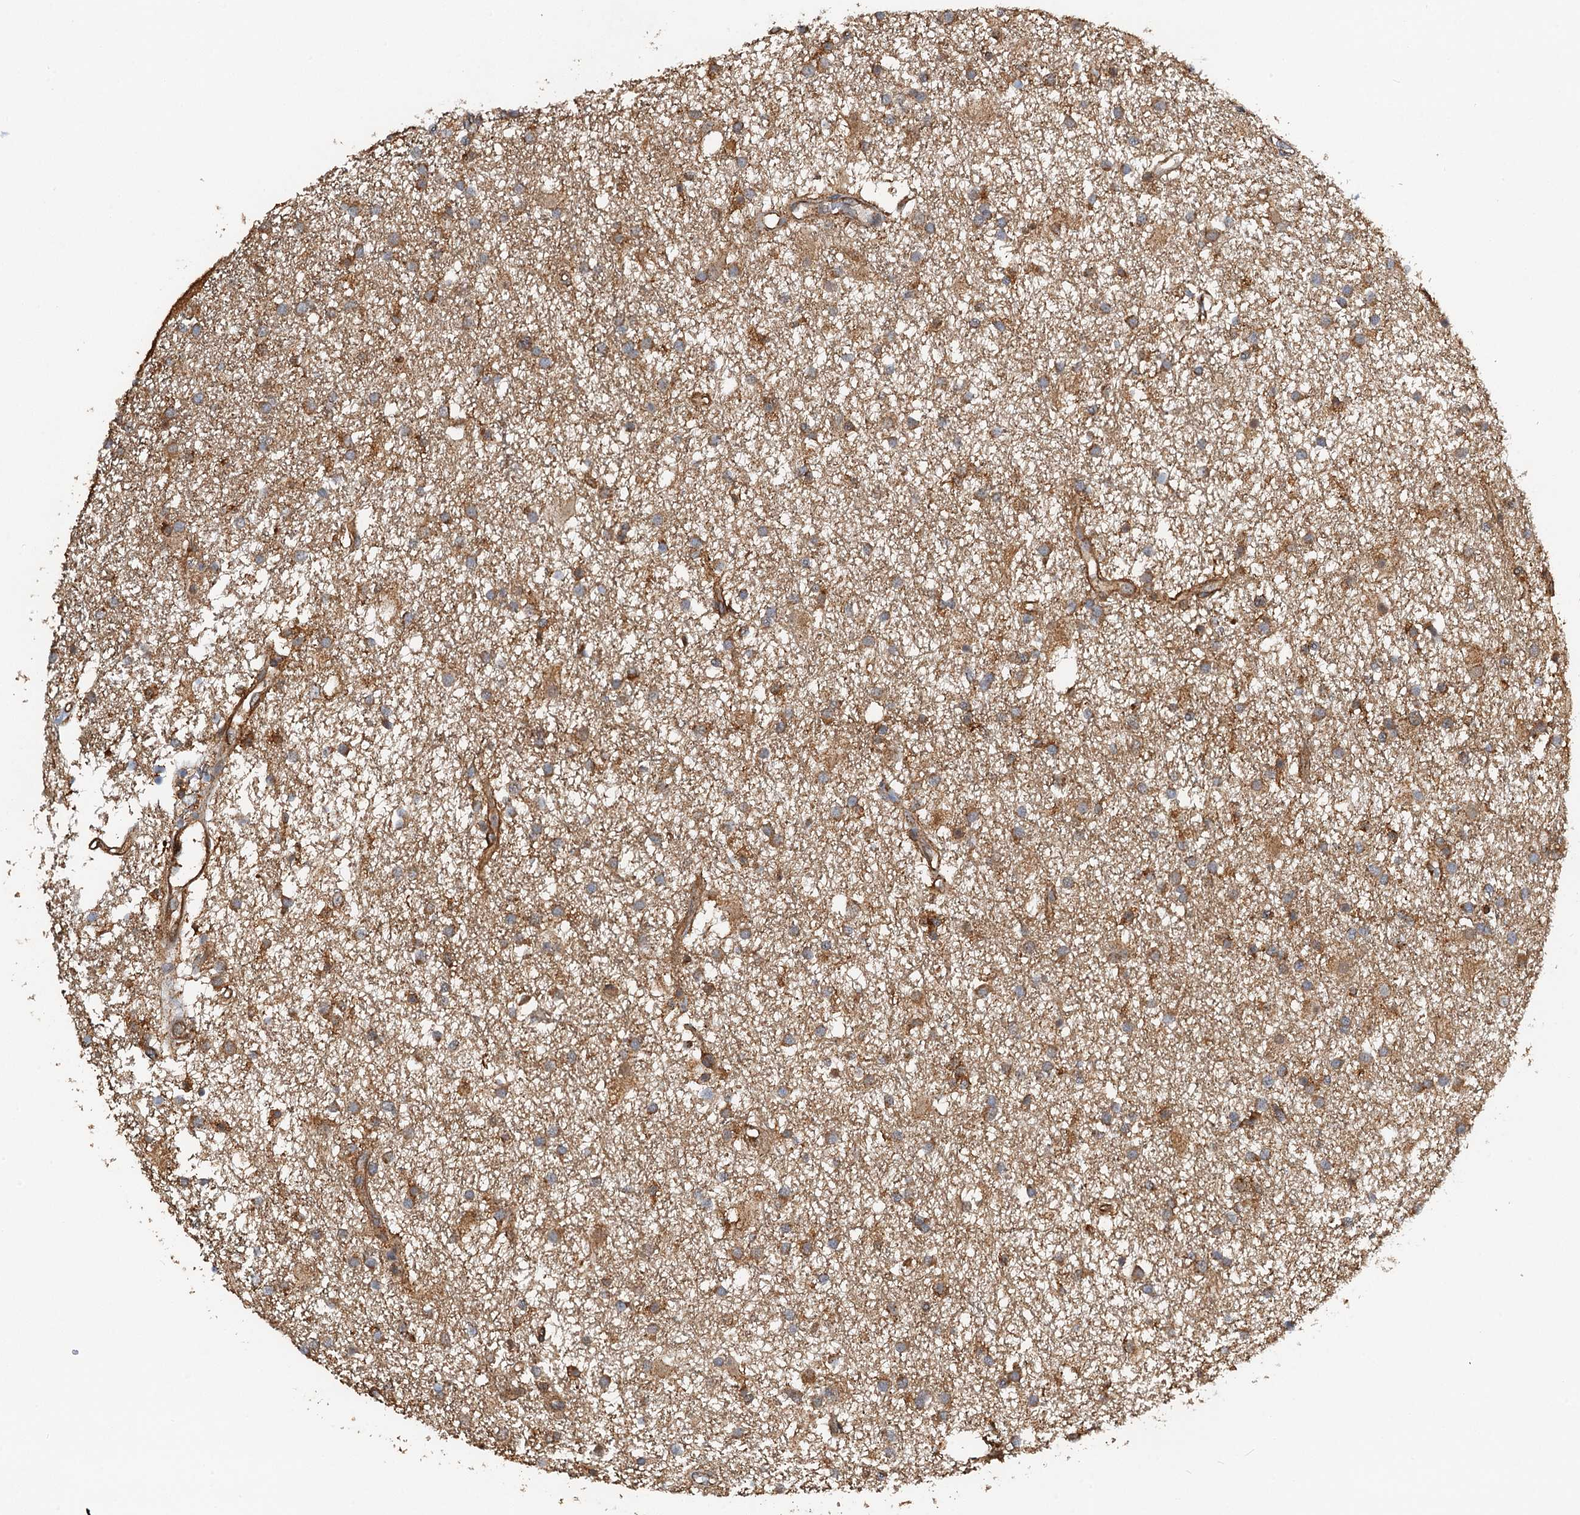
{"staining": {"intensity": "moderate", "quantity": ">75%", "location": "cytoplasmic/membranous"}, "tissue": "glioma", "cell_type": "Tumor cells", "image_type": "cancer", "snomed": [{"axis": "morphology", "description": "Glioma, malignant, High grade"}, {"axis": "topography", "description": "Brain"}], "caption": "This histopathology image displays malignant high-grade glioma stained with immunohistochemistry (IHC) to label a protein in brown. The cytoplasmic/membranous of tumor cells show moderate positivity for the protein. Nuclei are counter-stained blue.", "gene": "ZNF606", "patient": {"sex": "male", "age": 77}}